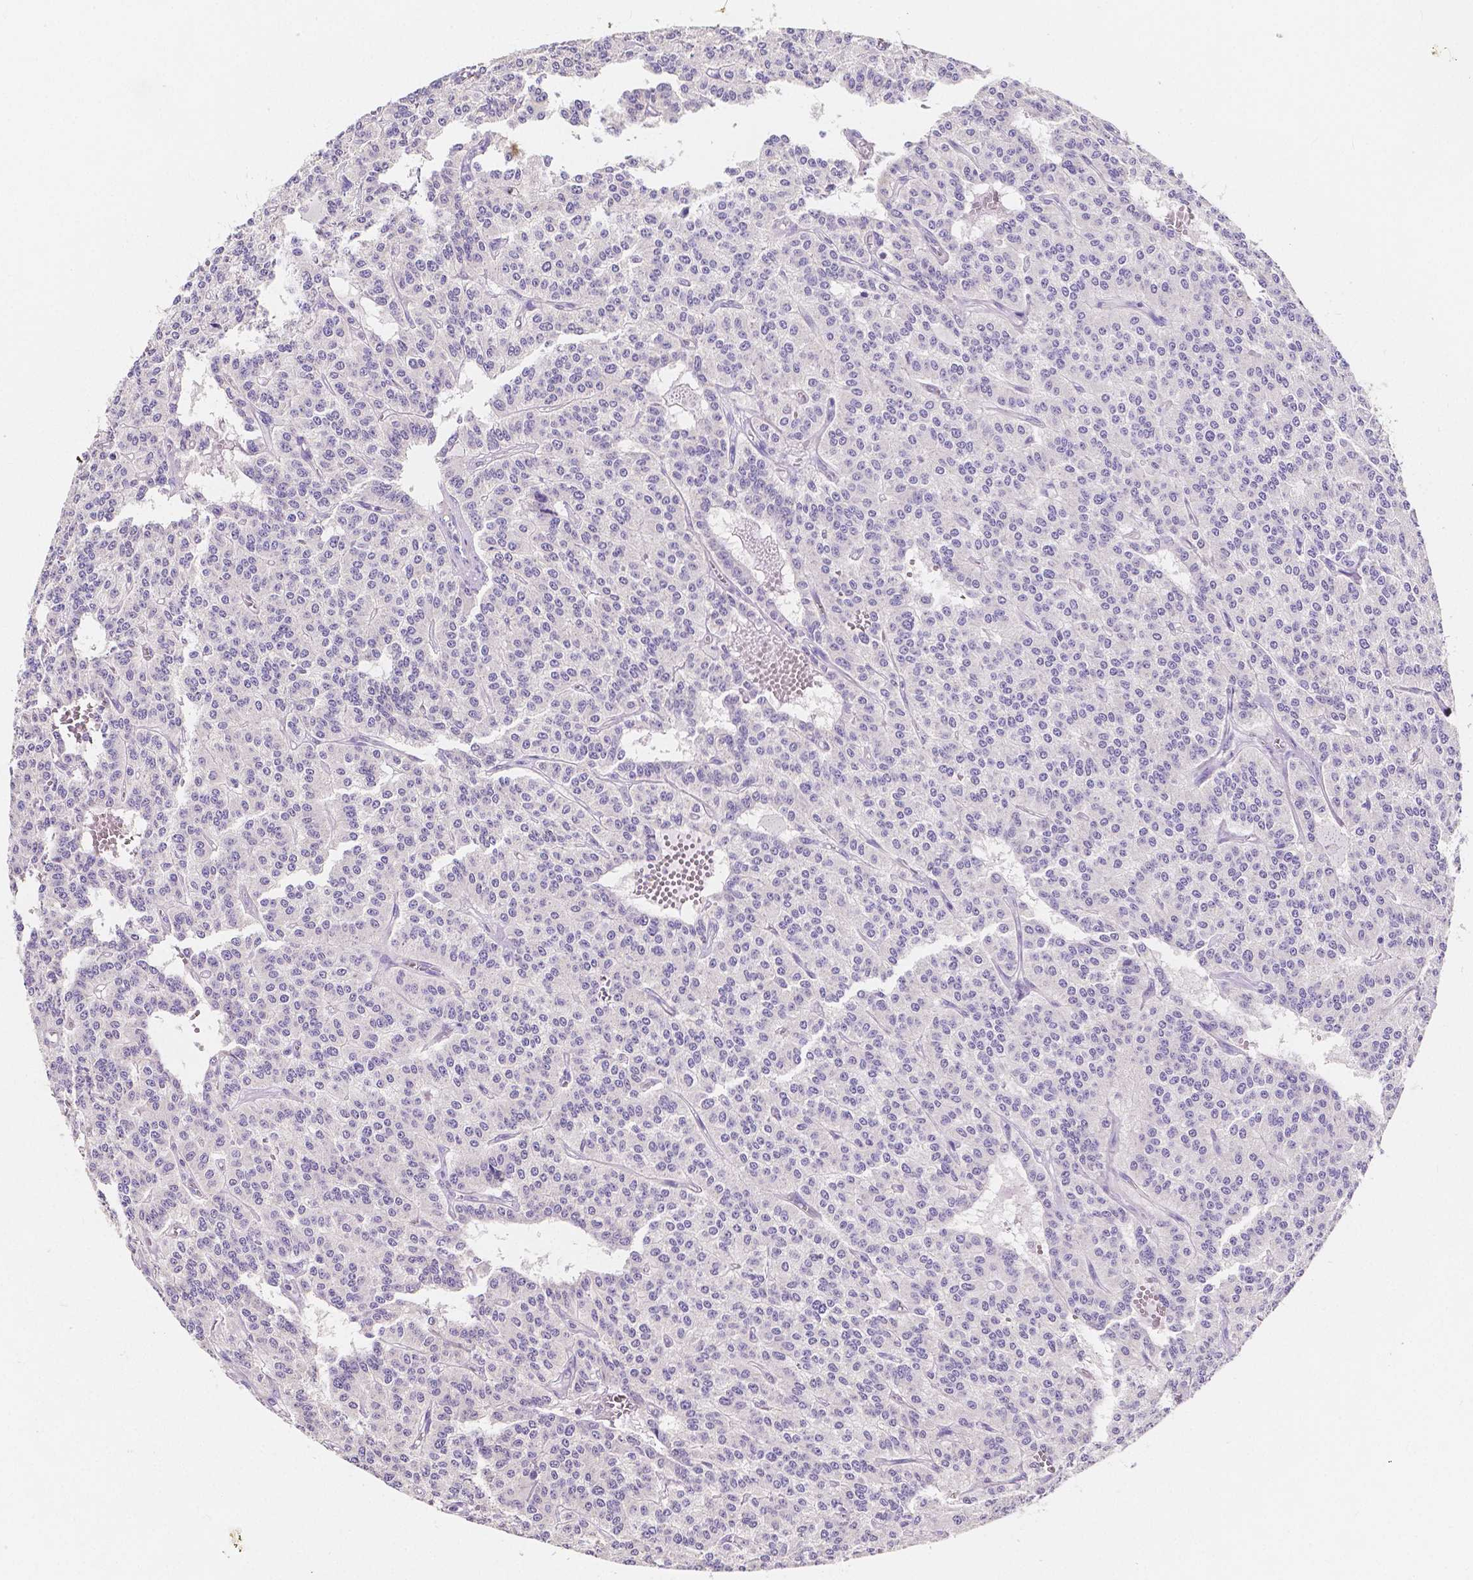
{"staining": {"intensity": "negative", "quantity": "none", "location": "none"}, "tissue": "carcinoid", "cell_type": "Tumor cells", "image_type": "cancer", "snomed": [{"axis": "morphology", "description": "Carcinoid, malignant, NOS"}, {"axis": "topography", "description": "Lung"}], "caption": "This is an IHC micrograph of human carcinoid. There is no positivity in tumor cells.", "gene": "ACP5", "patient": {"sex": "female", "age": 71}}